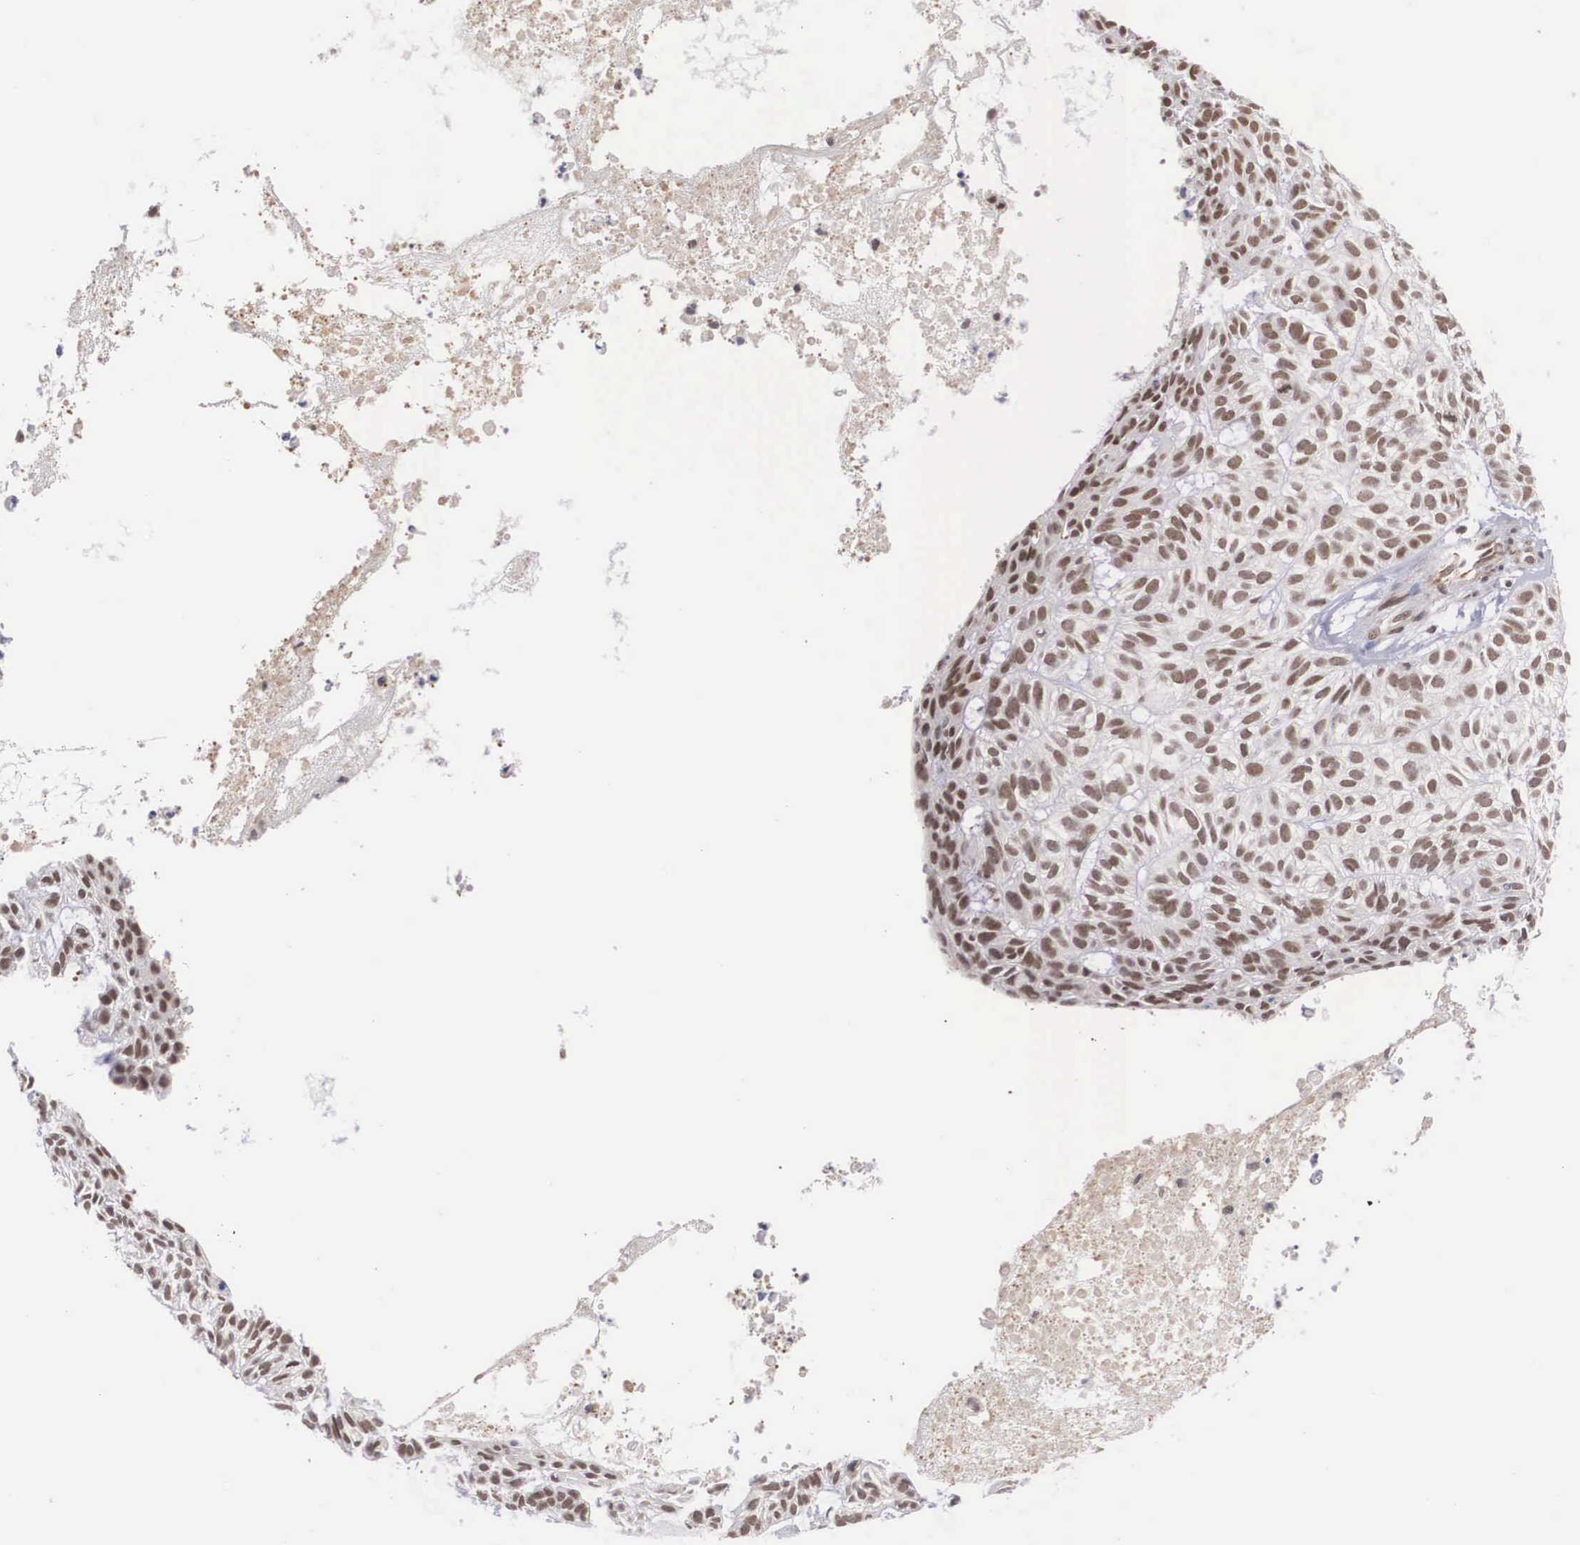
{"staining": {"intensity": "moderate", "quantity": ">75%", "location": "nuclear"}, "tissue": "skin cancer", "cell_type": "Tumor cells", "image_type": "cancer", "snomed": [{"axis": "morphology", "description": "Basal cell carcinoma"}, {"axis": "topography", "description": "Skin"}], "caption": "This image demonstrates immunohistochemistry staining of human skin cancer, with medium moderate nuclear staining in about >75% of tumor cells.", "gene": "MORC2", "patient": {"sex": "male", "age": 75}}